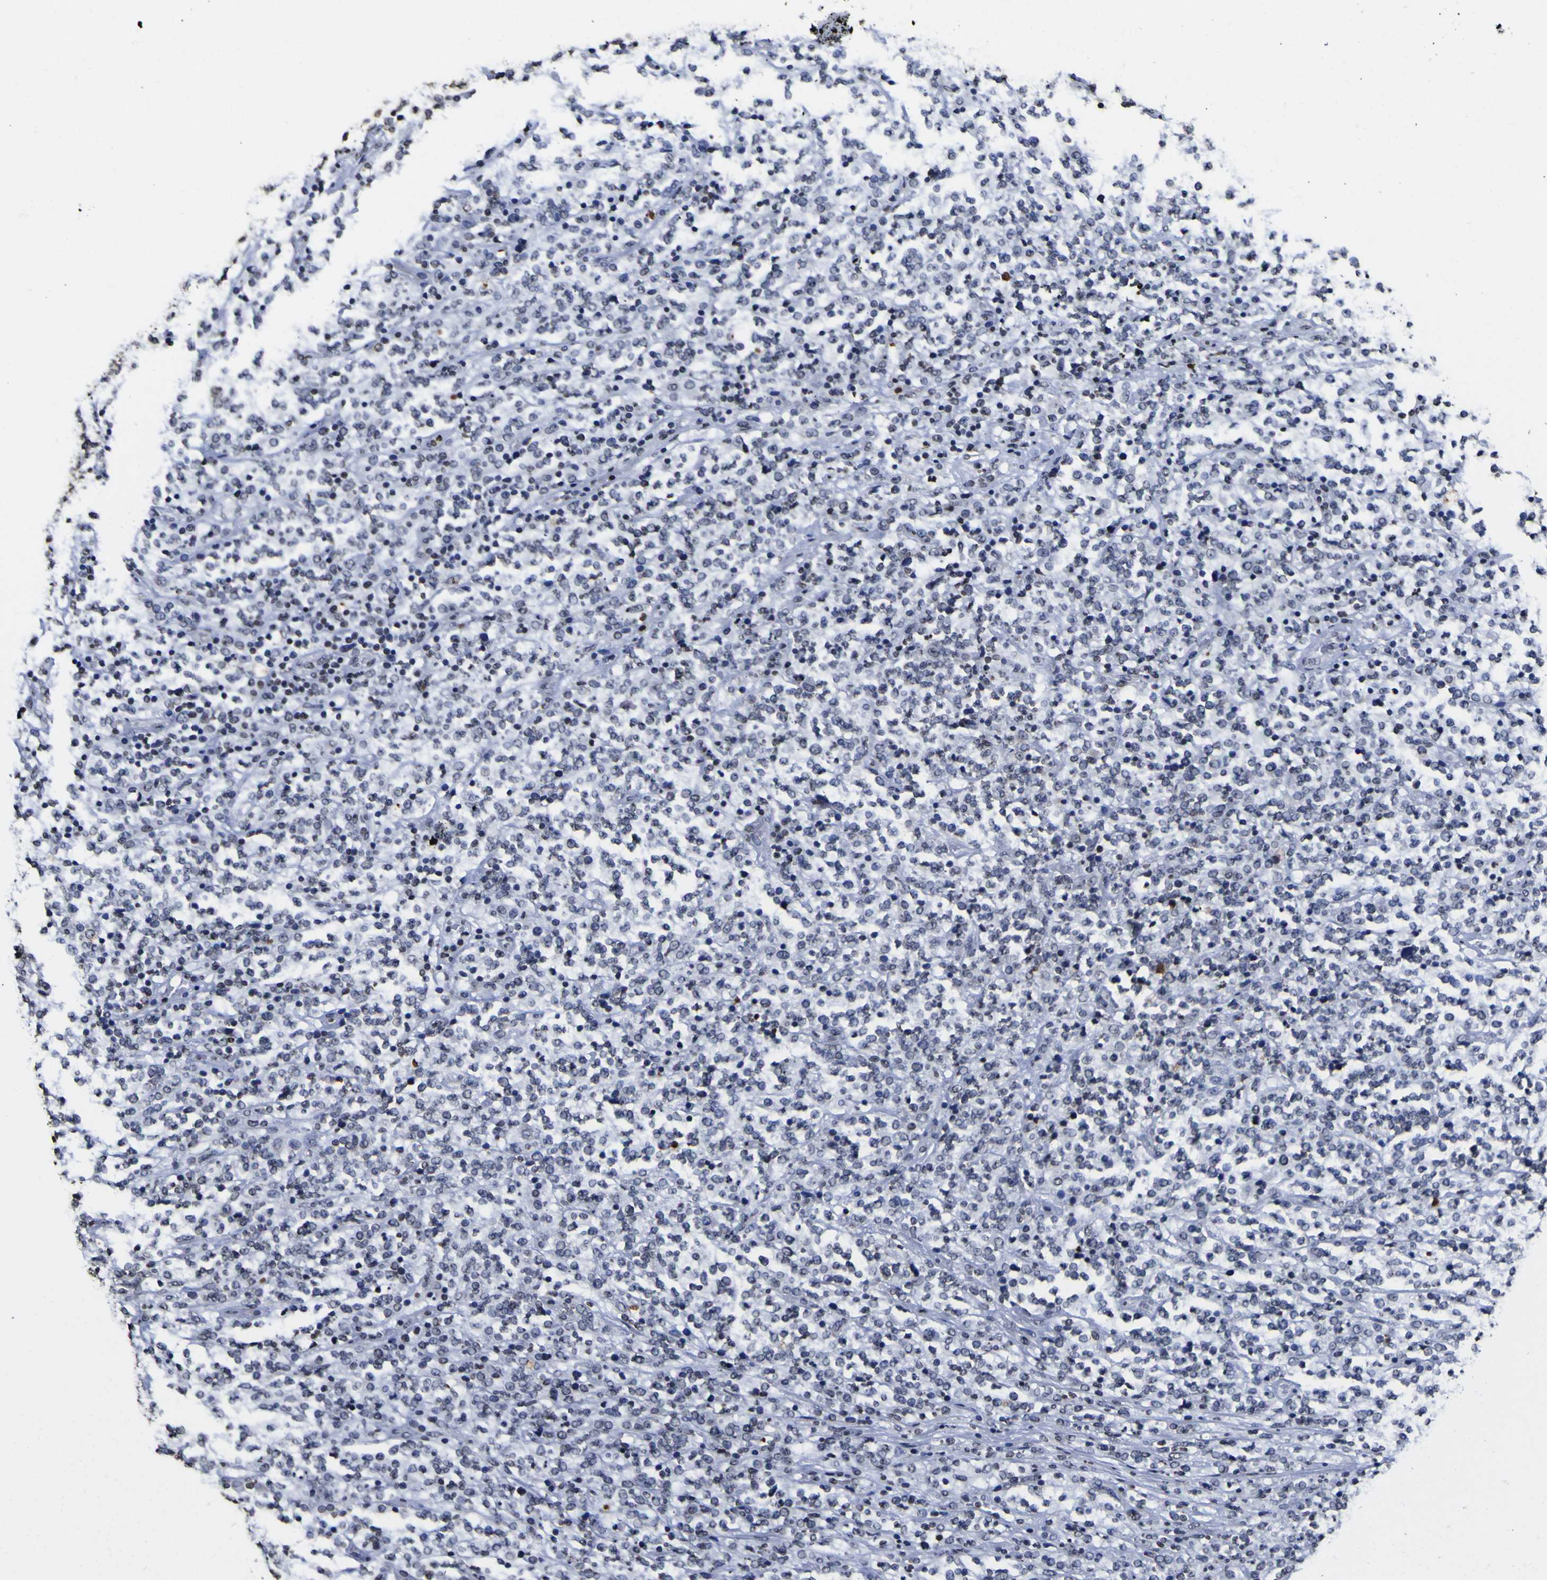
{"staining": {"intensity": "negative", "quantity": "none", "location": "none"}, "tissue": "lymphoma", "cell_type": "Tumor cells", "image_type": "cancer", "snomed": [{"axis": "morphology", "description": "Malignant lymphoma, non-Hodgkin's type, High grade"}, {"axis": "topography", "description": "Soft tissue"}], "caption": "This is an immunohistochemistry histopathology image of lymphoma. There is no positivity in tumor cells.", "gene": "PIAS1", "patient": {"sex": "male", "age": 18}}